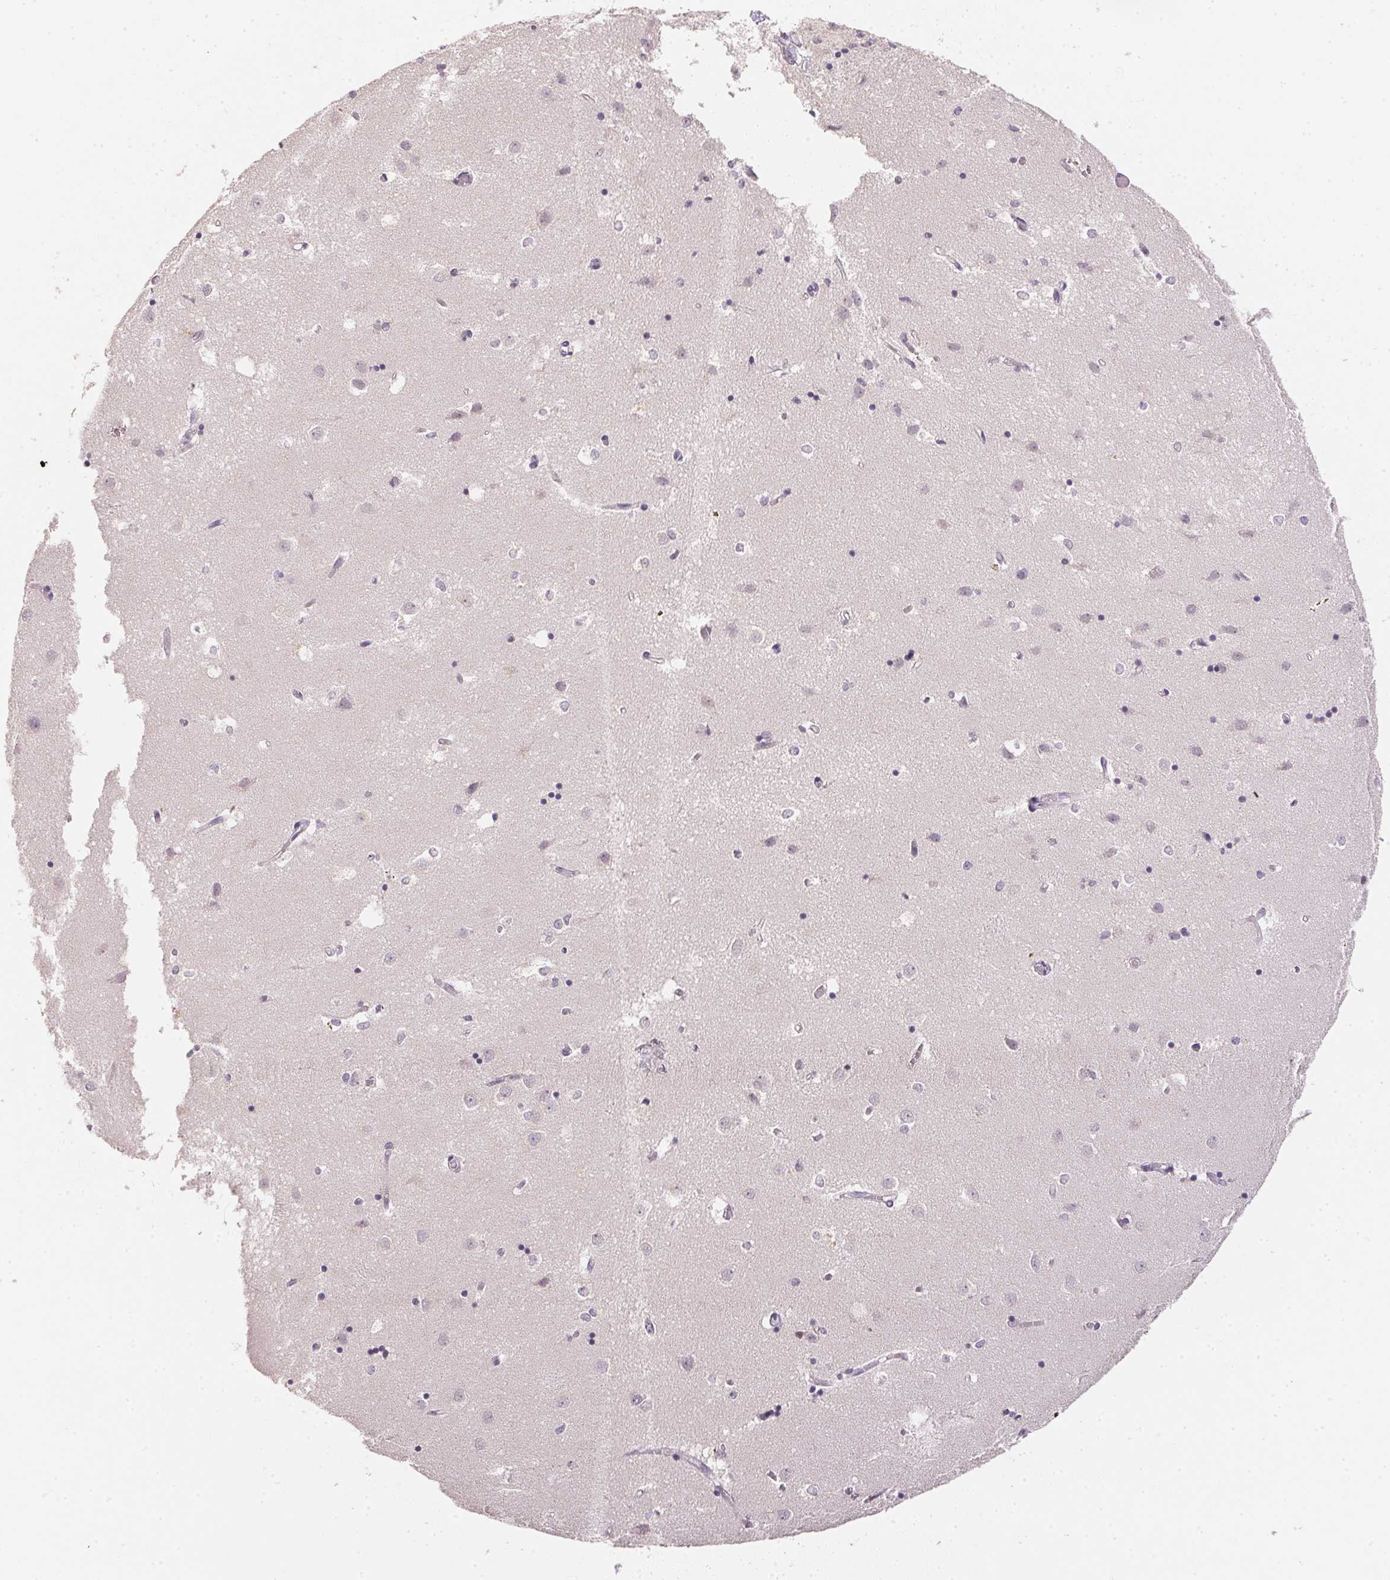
{"staining": {"intensity": "negative", "quantity": "none", "location": "none"}, "tissue": "caudate", "cell_type": "Glial cells", "image_type": "normal", "snomed": [{"axis": "morphology", "description": "Normal tissue, NOS"}, {"axis": "topography", "description": "Lateral ventricle wall"}], "caption": "An image of caudate stained for a protein exhibits no brown staining in glial cells.", "gene": "POLR3G", "patient": {"sex": "male", "age": 54}}